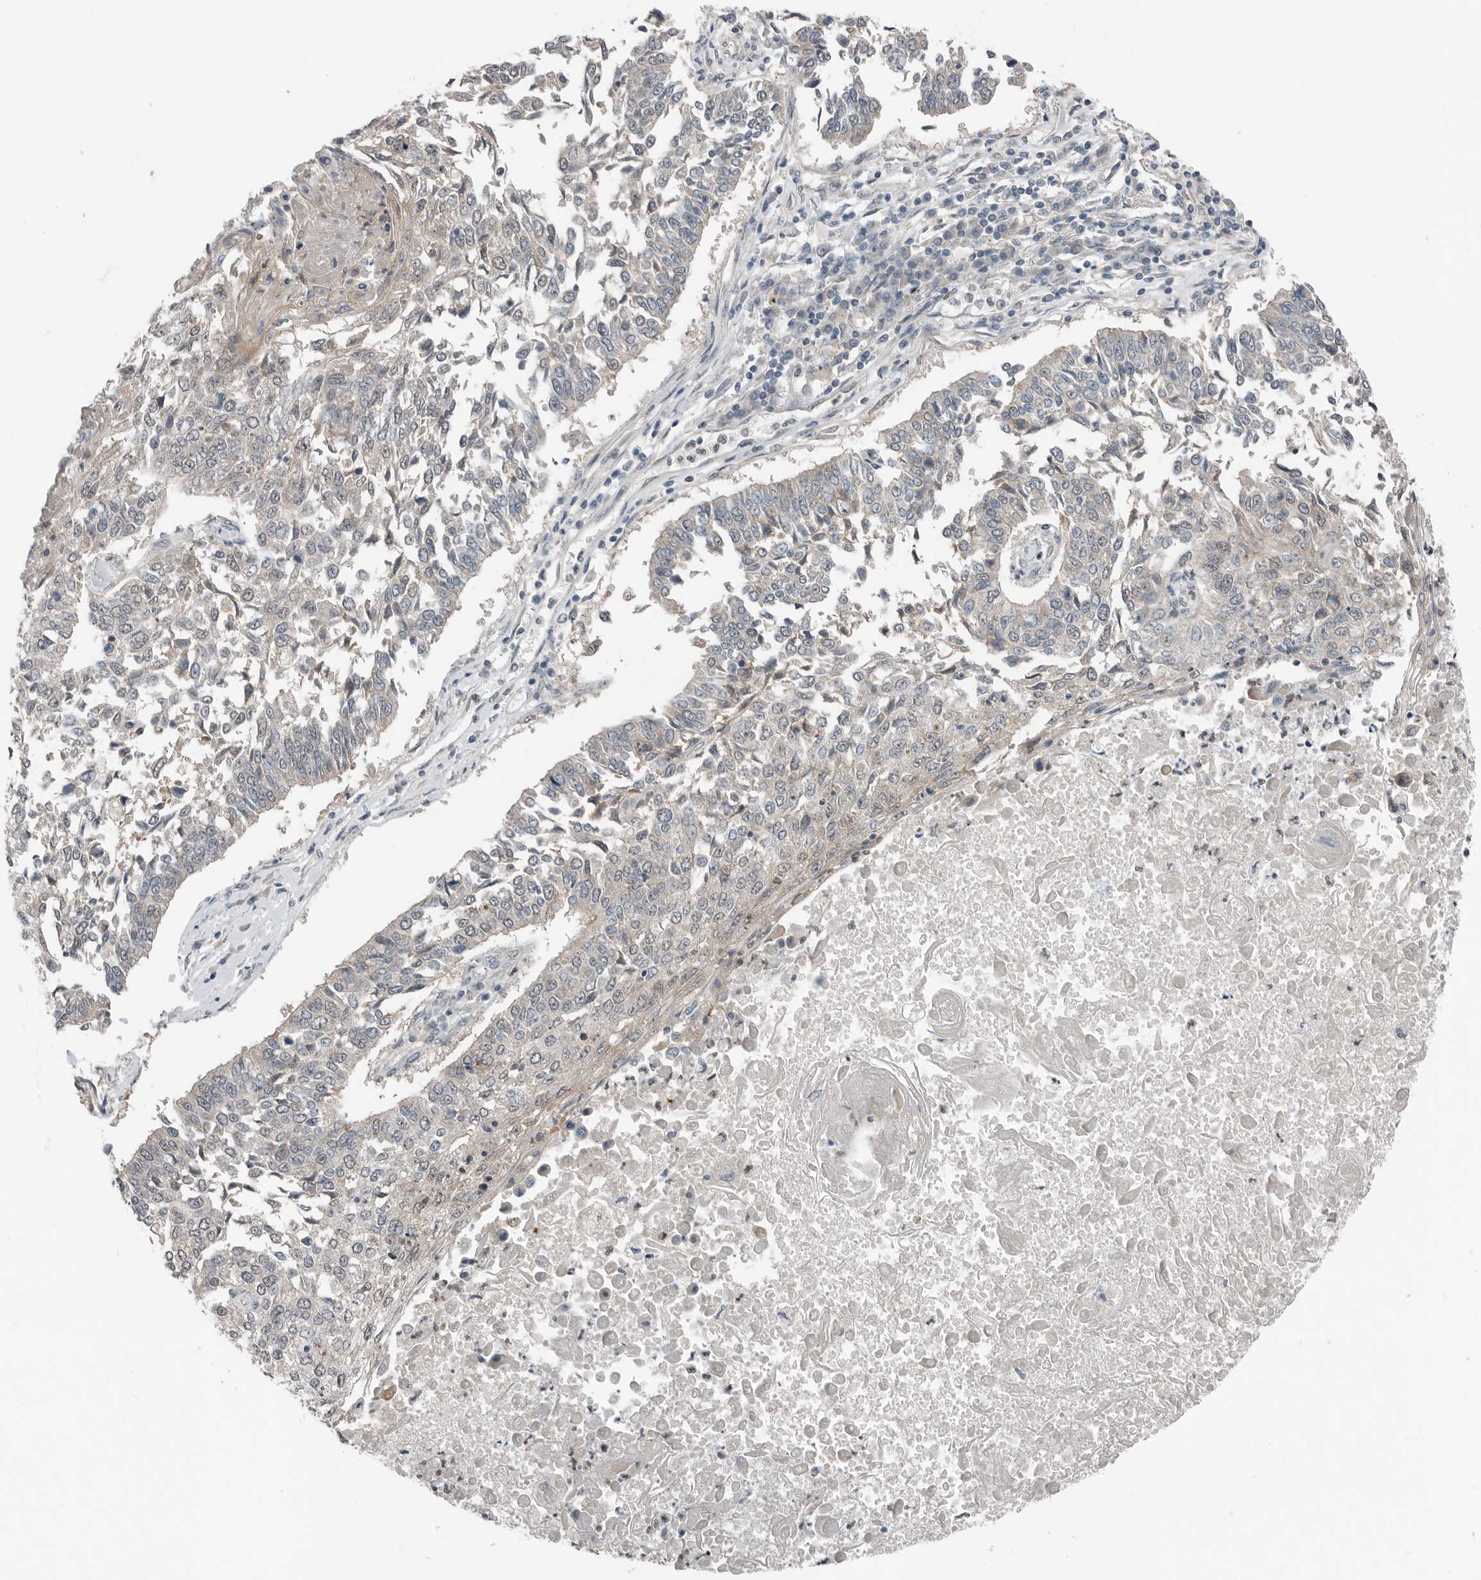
{"staining": {"intensity": "negative", "quantity": "none", "location": "none"}, "tissue": "lung cancer", "cell_type": "Tumor cells", "image_type": "cancer", "snomed": [{"axis": "morphology", "description": "Normal tissue, NOS"}, {"axis": "morphology", "description": "Squamous cell carcinoma, NOS"}, {"axis": "topography", "description": "Cartilage tissue"}, {"axis": "topography", "description": "Bronchus"}, {"axis": "topography", "description": "Lung"}, {"axis": "topography", "description": "Peripheral nerve tissue"}], "caption": "This is an immunohistochemistry image of lung cancer (squamous cell carcinoma). There is no staining in tumor cells.", "gene": "MFAP3L", "patient": {"sex": "female", "age": 49}}